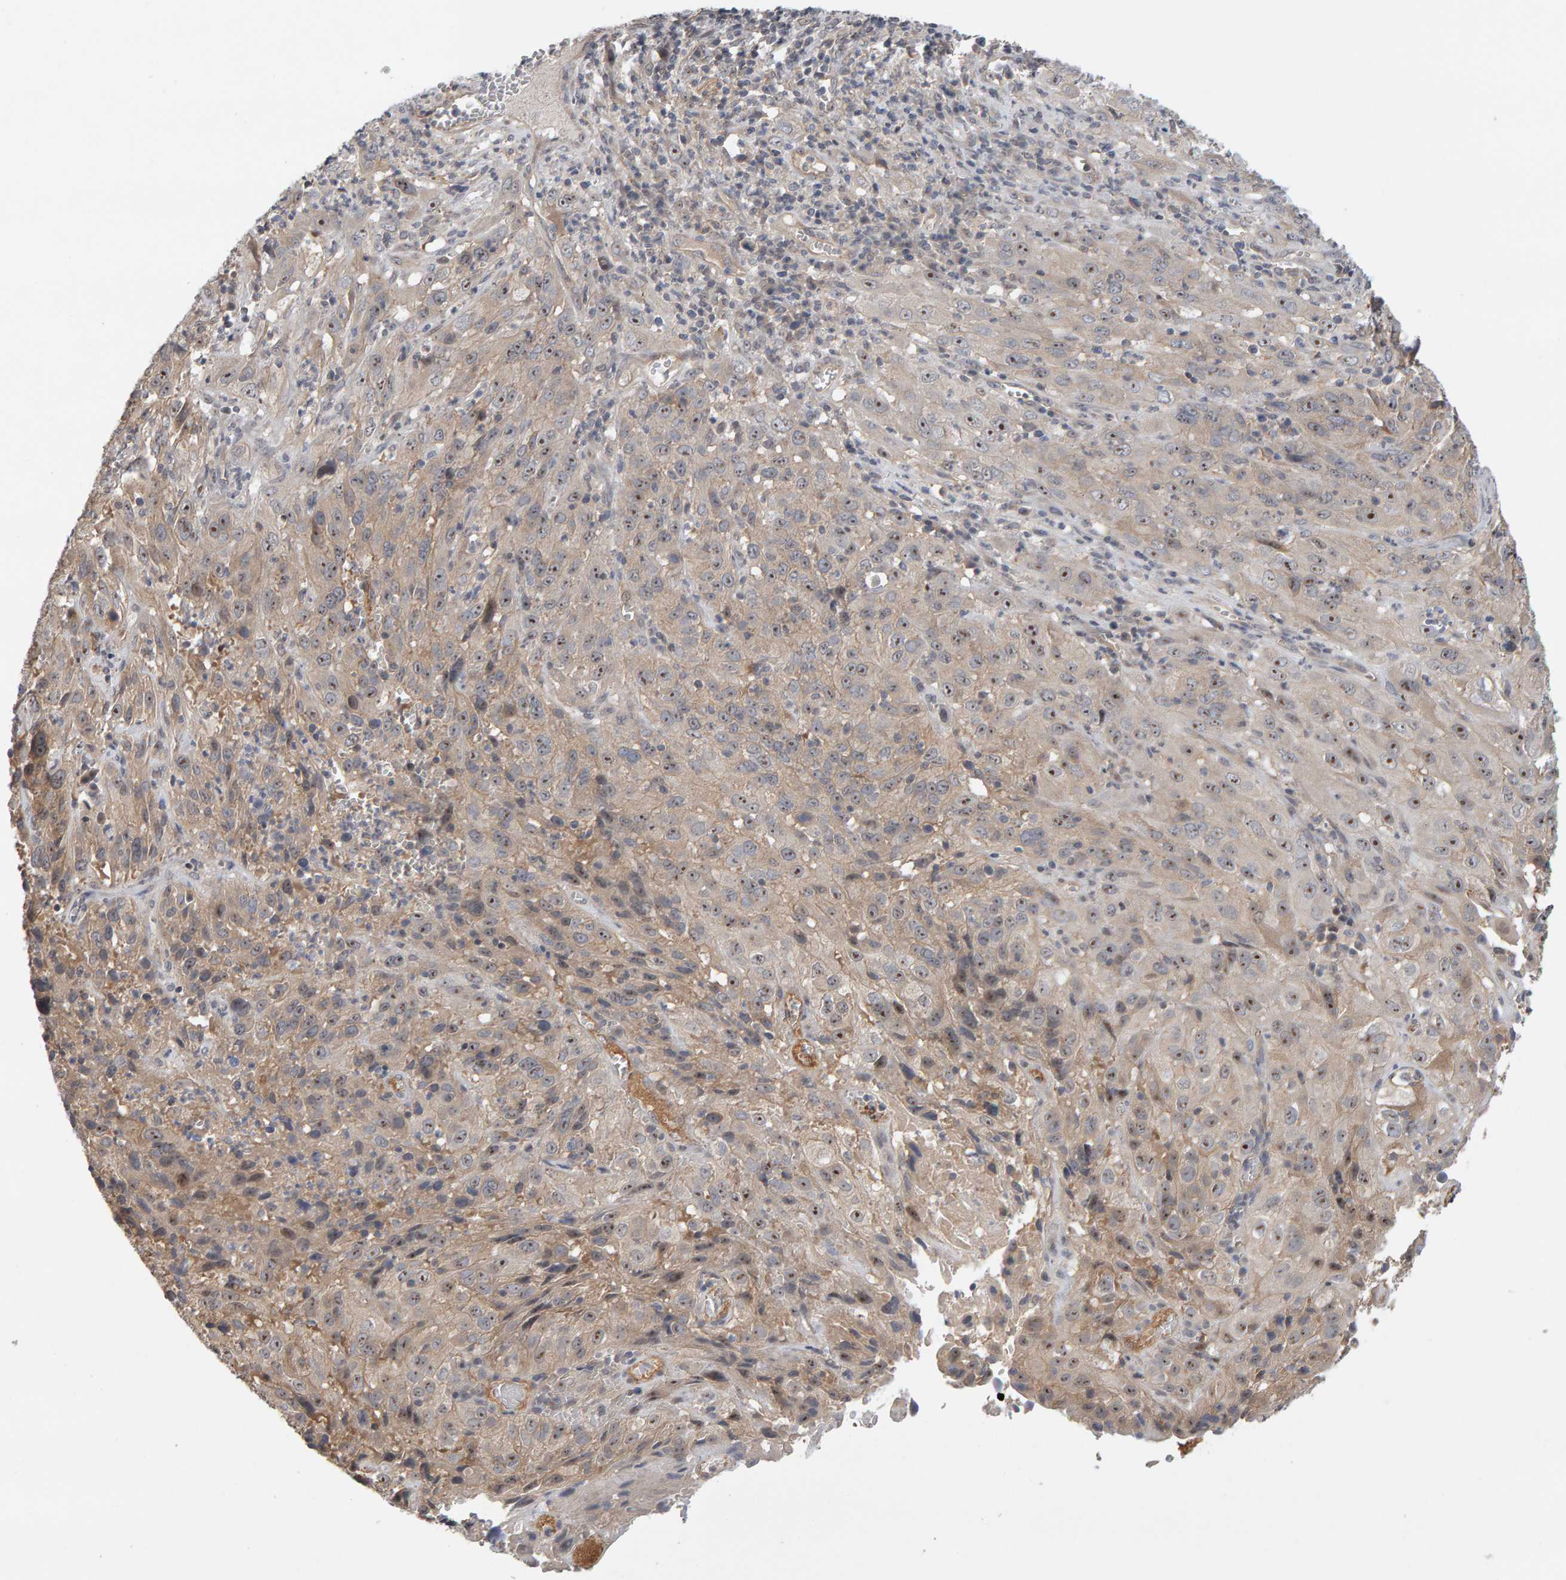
{"staining": {"intensity": "weak", "quantity": ">75%", "location": "cytoplasmic/membranous,nuclear"}, "tissue": "cervical cancer", "cell_type": "Tumor cells", "image_type": "cancer", "snomed": [{"axis": "morphology", "description": "Squamous cell carcinoma, NOS"}, {"axis": "topography", "description": "Cervix"}], "caption": "Immunohistochemistry image of human cervical squamous cell carcinoma stained for a protein (brown), which demonstrates low levels of weak cytoplasmic/membranous and nuclear positivity in about >75% of tumor cells.", "gene": "PPP1R16A", "patient": {"sex": "female", "age": 32}}